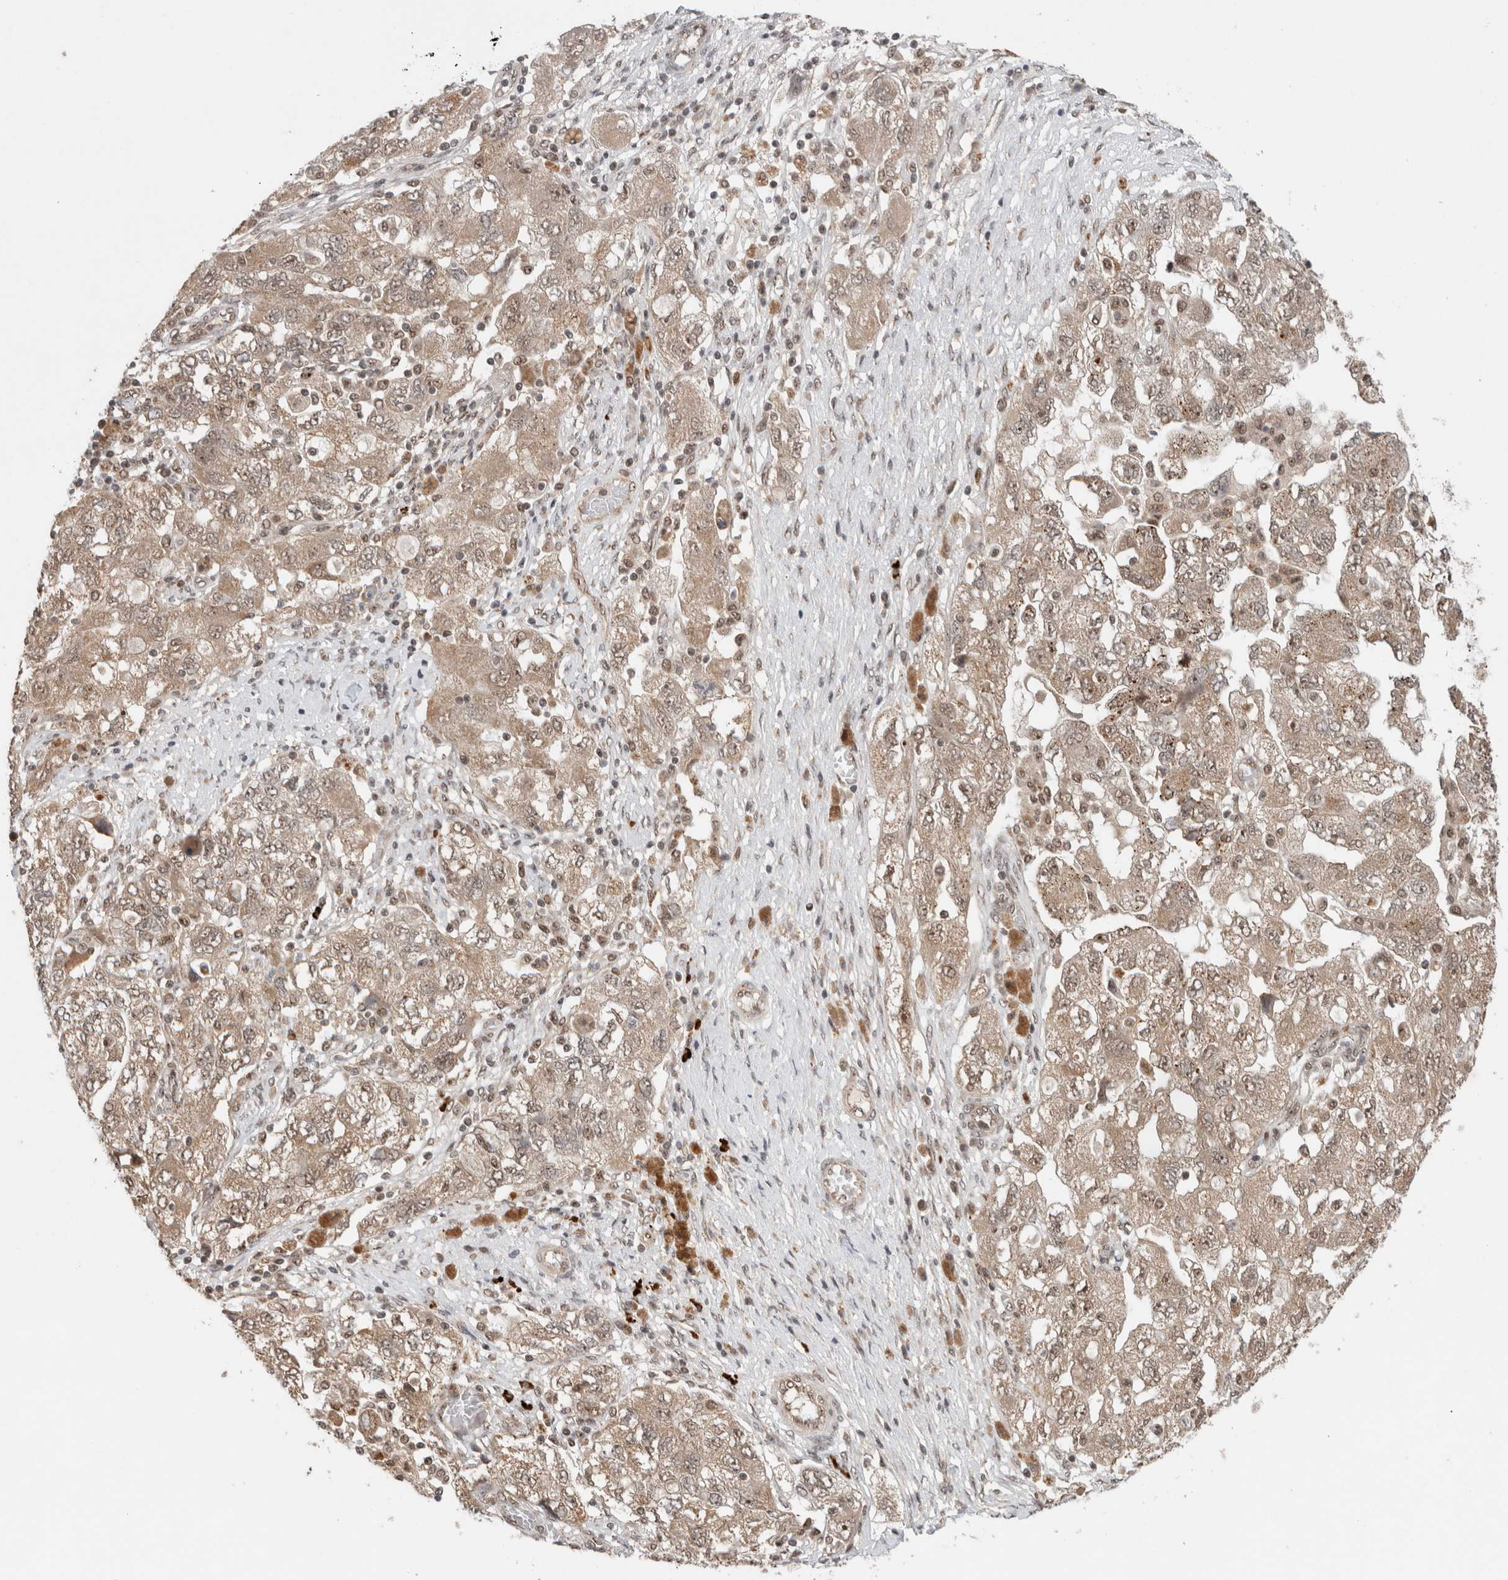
{"staining": {"intensity": "weak", "quantity": ">75%", "location": "cytoplasmic/membranous,nuclear"}, "tissue": "ovarian cancer", "cell_type": "Tumor cells", "image_type": "cancer", "snomed": [{"axis": "morphology", "description": "Carcinoma, NOS"}, {"axis": "morphology", "description": "Cystadenocarcinoma, serous, NOS"}, {"axis": "topography", "description": "Ovary"}], "caption": "IHC (DAB) staining of serous cystadenocarcinoma (ovarian) reveals weak cytoplasmic/membranous and nuclear protein positivity in approximately >75% of tumor cells.", "gene": "MPHOSPH6", "patient": {"sex": "female", "age": 69}}